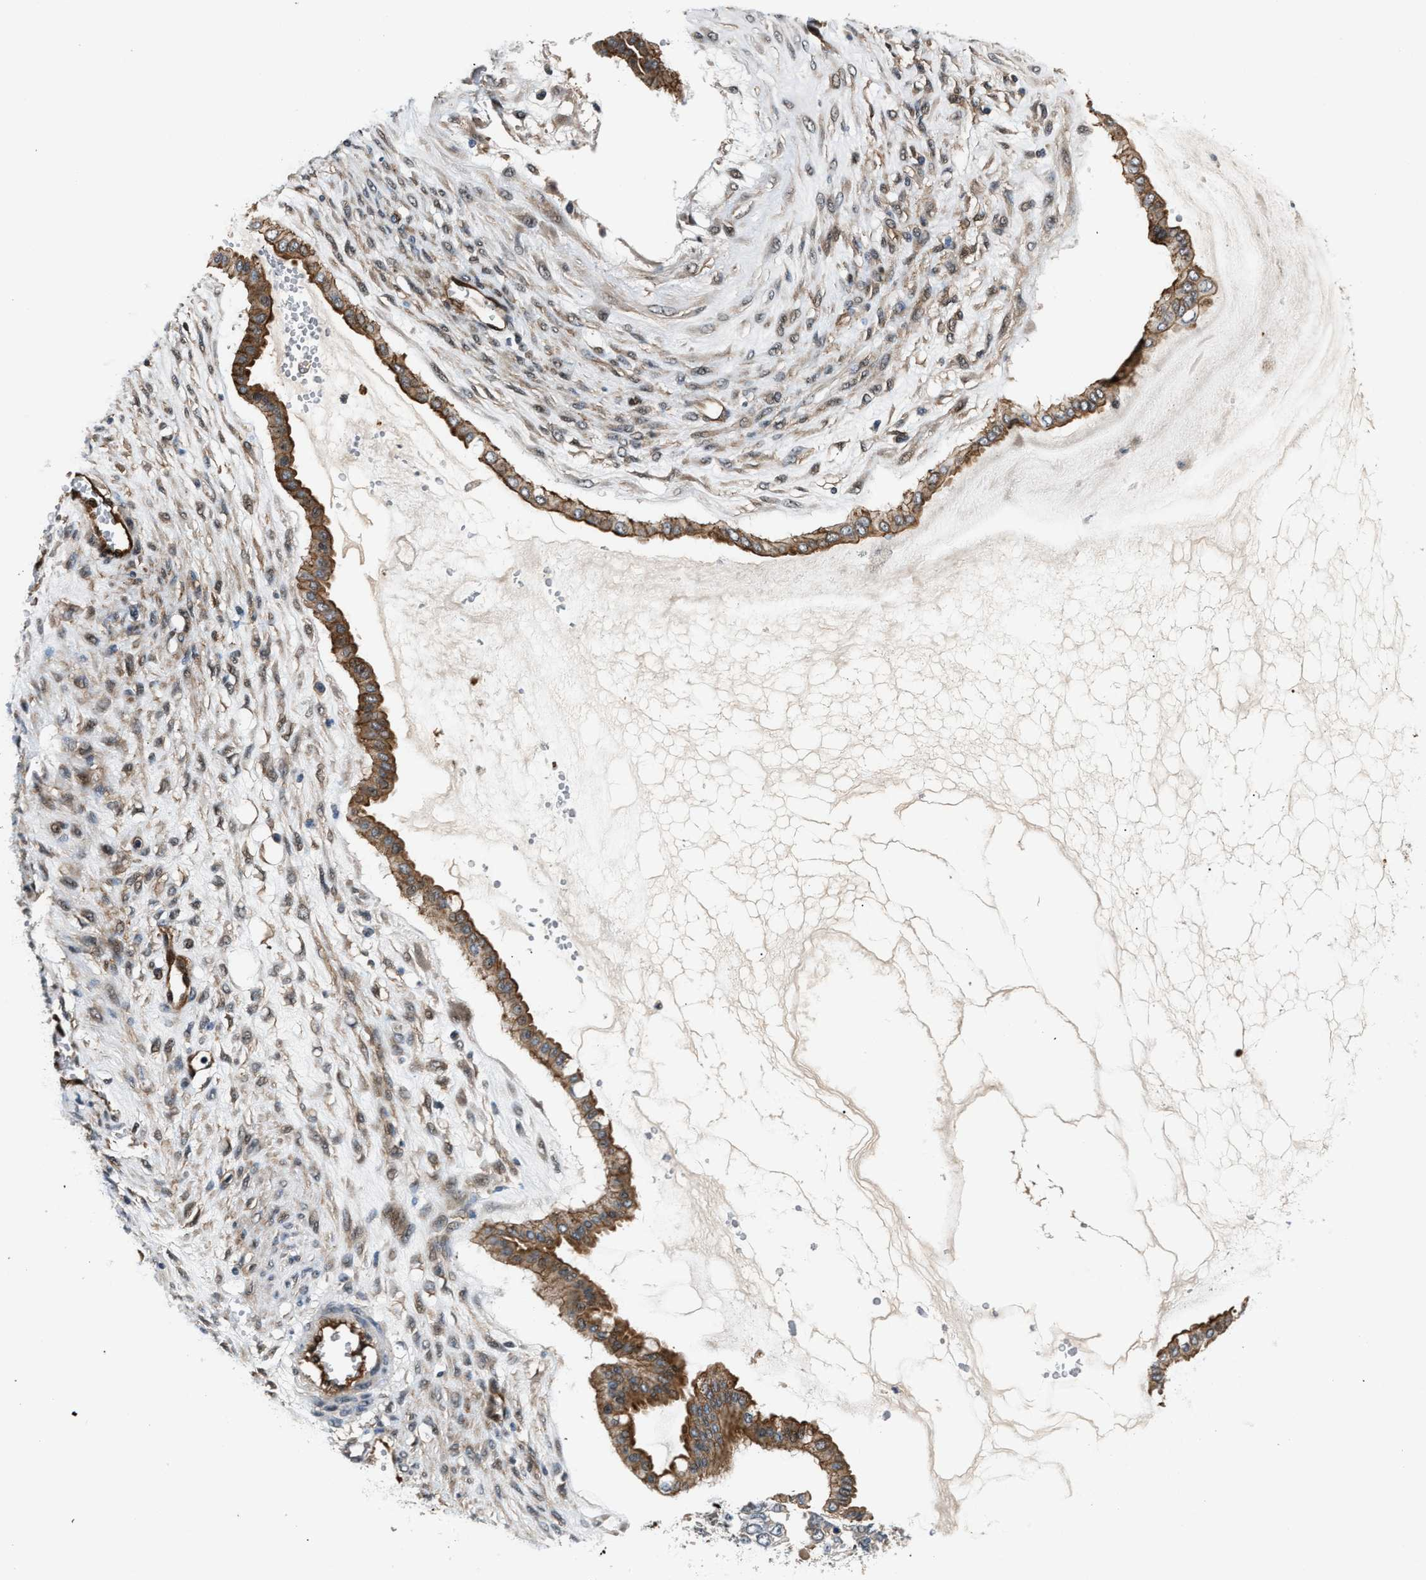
{"staining": {"intensity": "moderate", "quantity": ">75%", "location": "cytoplasmic/membranous"}, "tissue": "ovarian cancer", "cell_type": "Tumor cells", "image_type": "cancer", "snomed": [{"axis": "morphology", "description": "Cystadenocarcinoma, mucinous, NOS"}, {"axis": "topography", "description": "Ovary"}], "caption": "This is a photomicrograph of immunohistochemistry staining of ovarian cancer, which shows moderate positivity in the cytoplasmic/membranous of tumor cells.", "gene": "COPS2", "patient": {"sex": "female", "age": 73}}